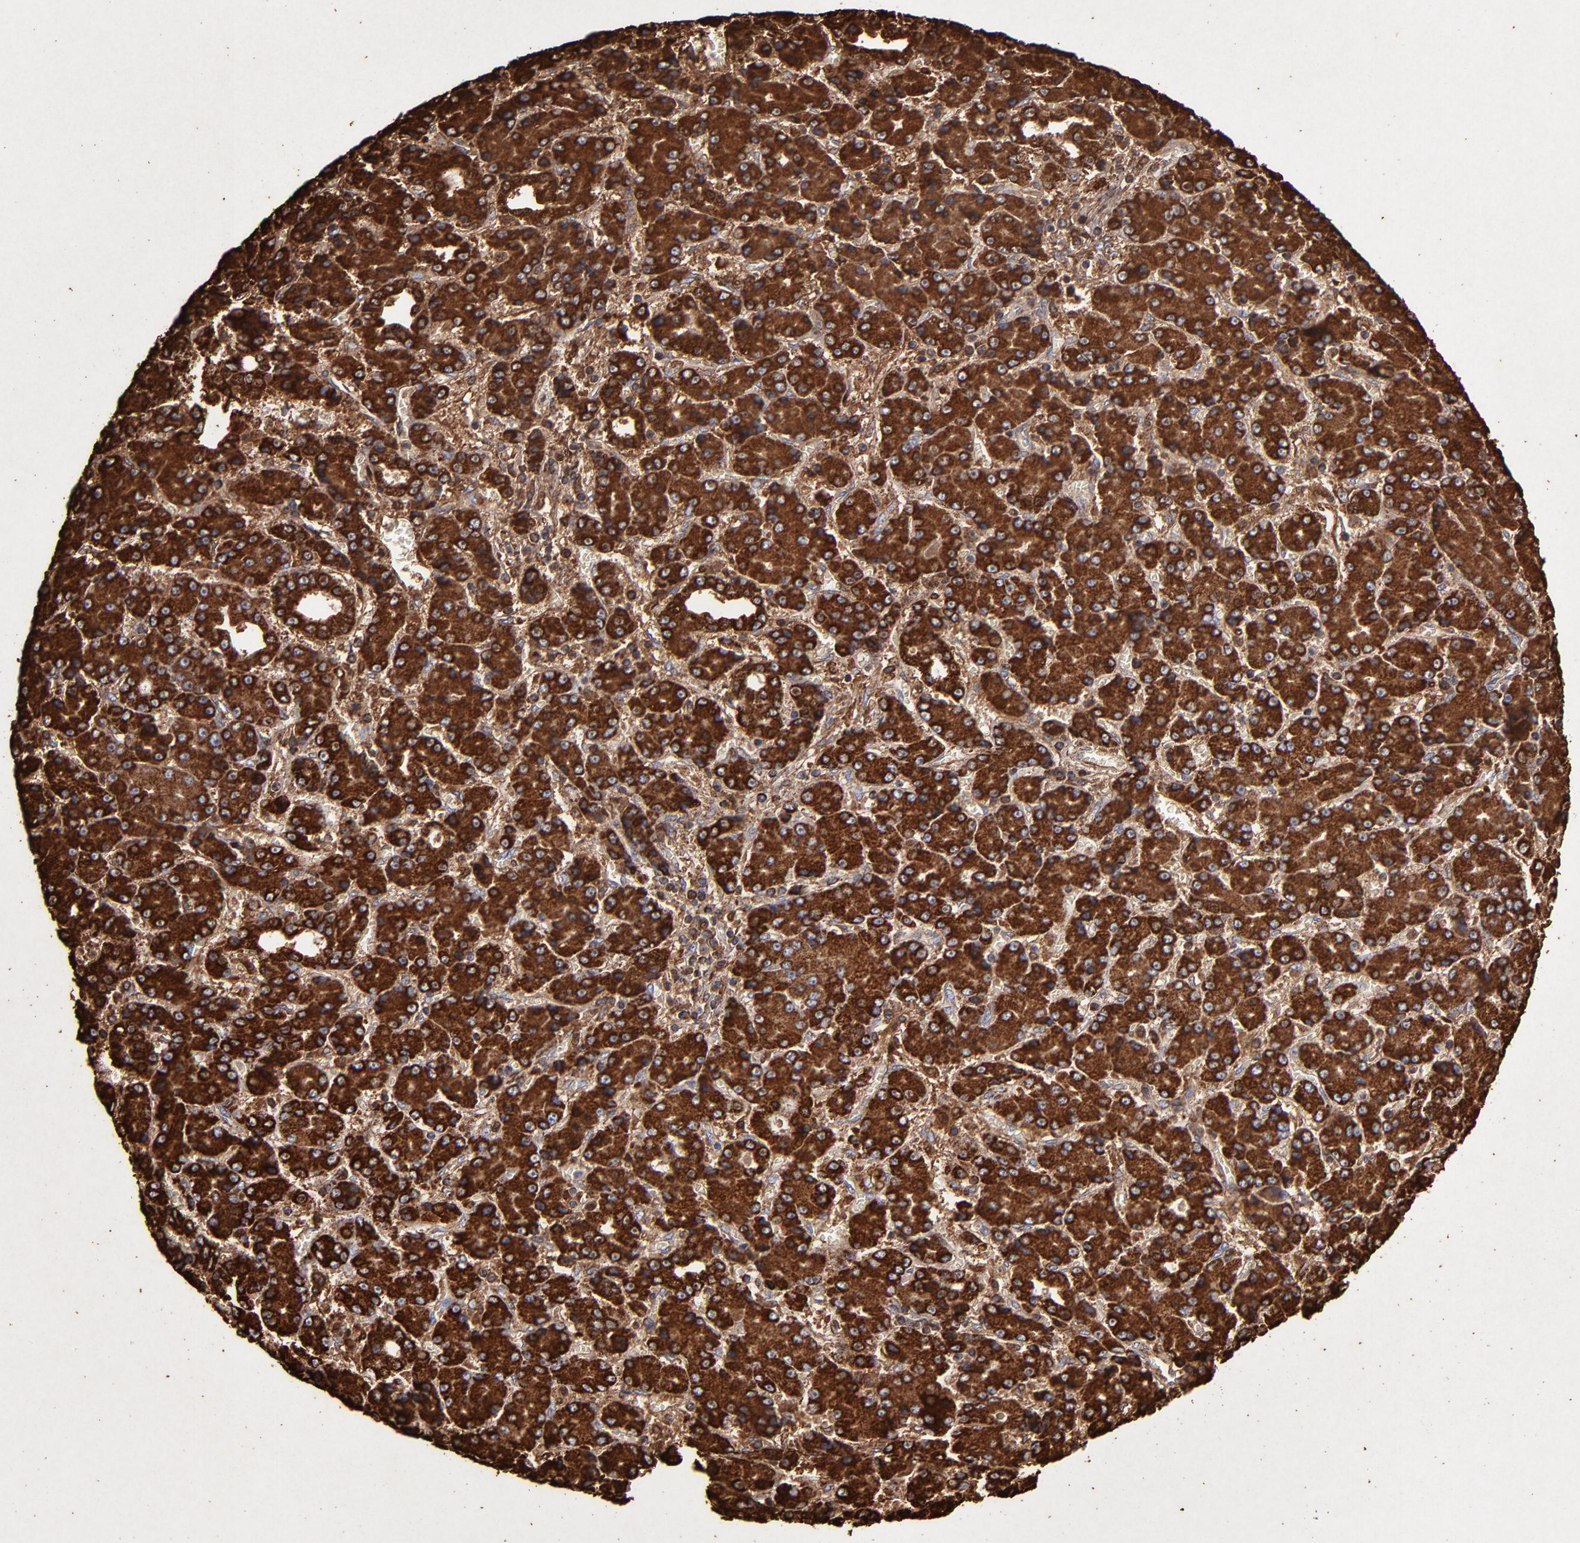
{"staining": {"intensity": "strong", "quantity": ">75%", "location": "cytoplasmic/membranous"}, "tissue": "liver cancer", "cell_type": "Tumor cells", "image_type": "cancer", "snomed": [{"axis": "morphology", "description": "Carcinoma, Hepatocellular, NOS"}, {"axis": "topography", "description": "Liver"}], "caption": "A histopathology image of human liver hepatocellular carcinoma stained for a protein reveals strong cytoplasmic/membranous brown staining in tumor cells. The protein is stained brown, and the nuclei are stained in blue (DAB IHC with brightfield microscopy, high magnification).", "gene": "SOD2", "patient": {"sex": "male", "age": 69}}